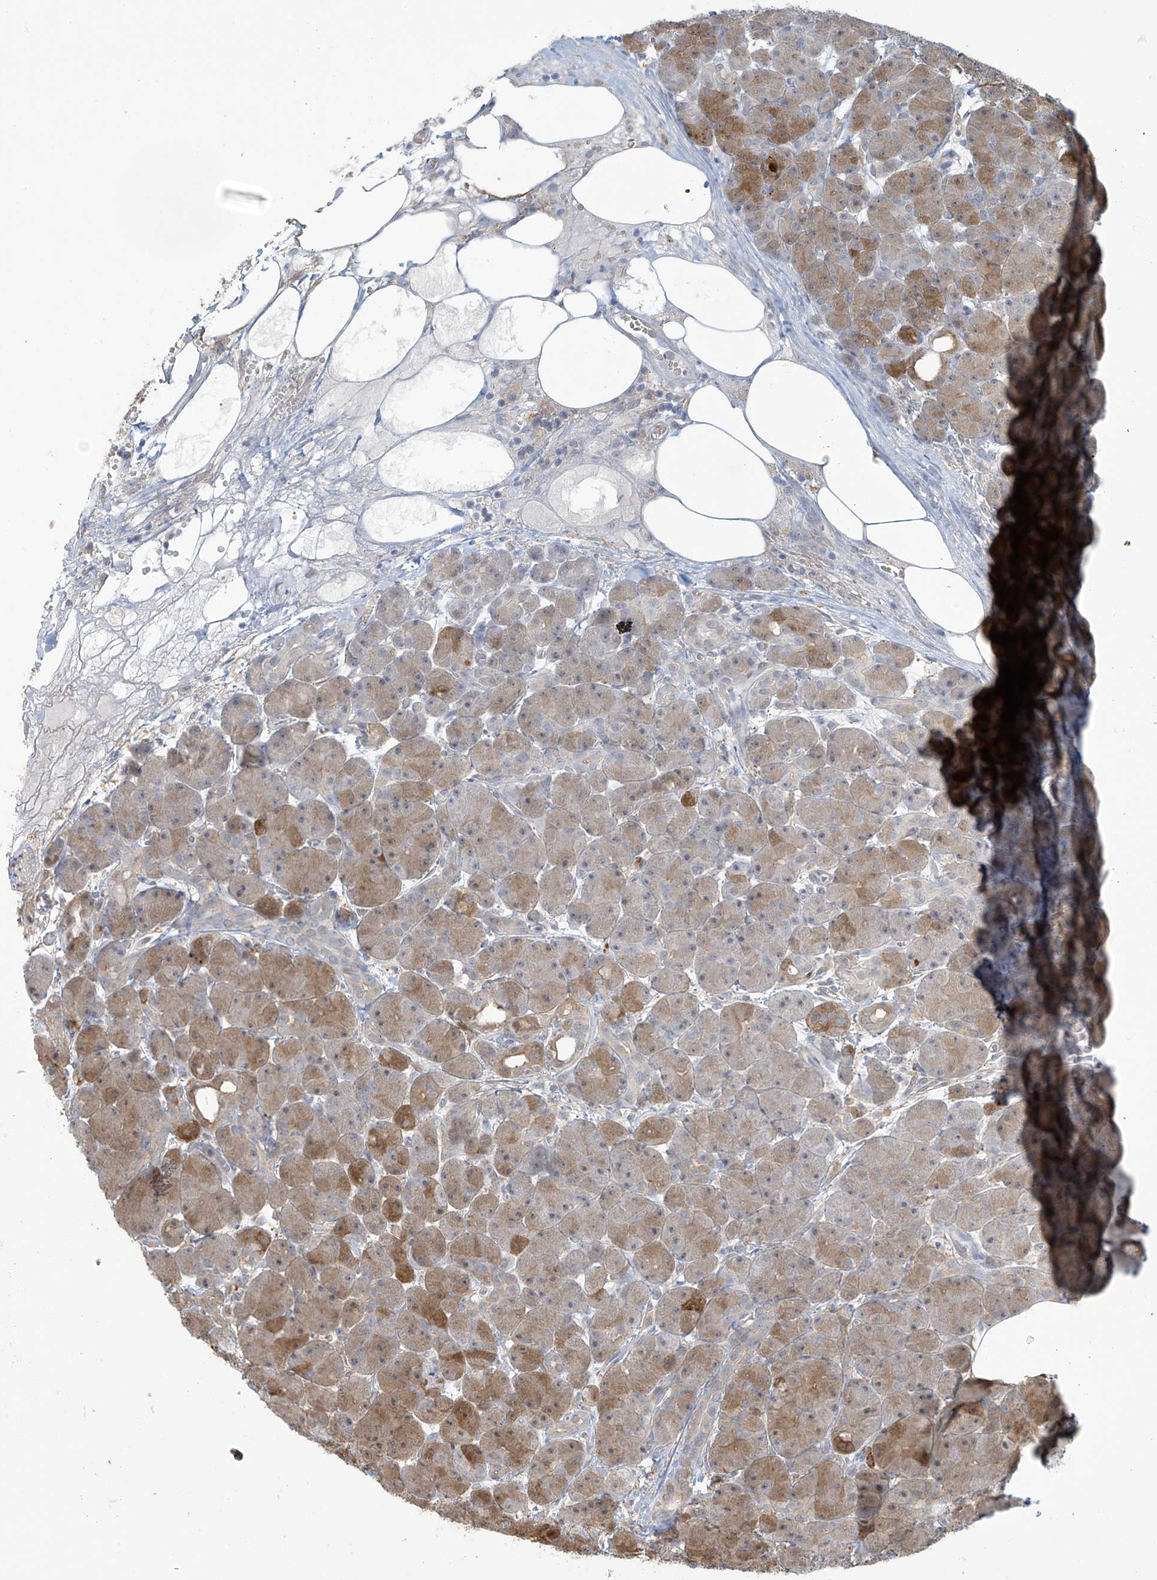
{"staining": {"intensity": "moderate", "quantity": "25%-75%", "location": "cytoplasmic/membranous,nuclear"}, "tissue": "pancreas", "cell_type": "Exocrine glandular cells", "image_type": "normal", "snomed": [{"axis": "morphology", "description": "Normal tissue, NOS"}, {"axis": "topography", "description": "Pancreas"}], "caption": "Pancreas stained with IHC displays moderate cytoplasmic/membranous,nuclear staining in approximately 25%-75% of exocrine glandular cells.", "gene": "TAGAP", "patient": {"sex": "male", "age": 63}}